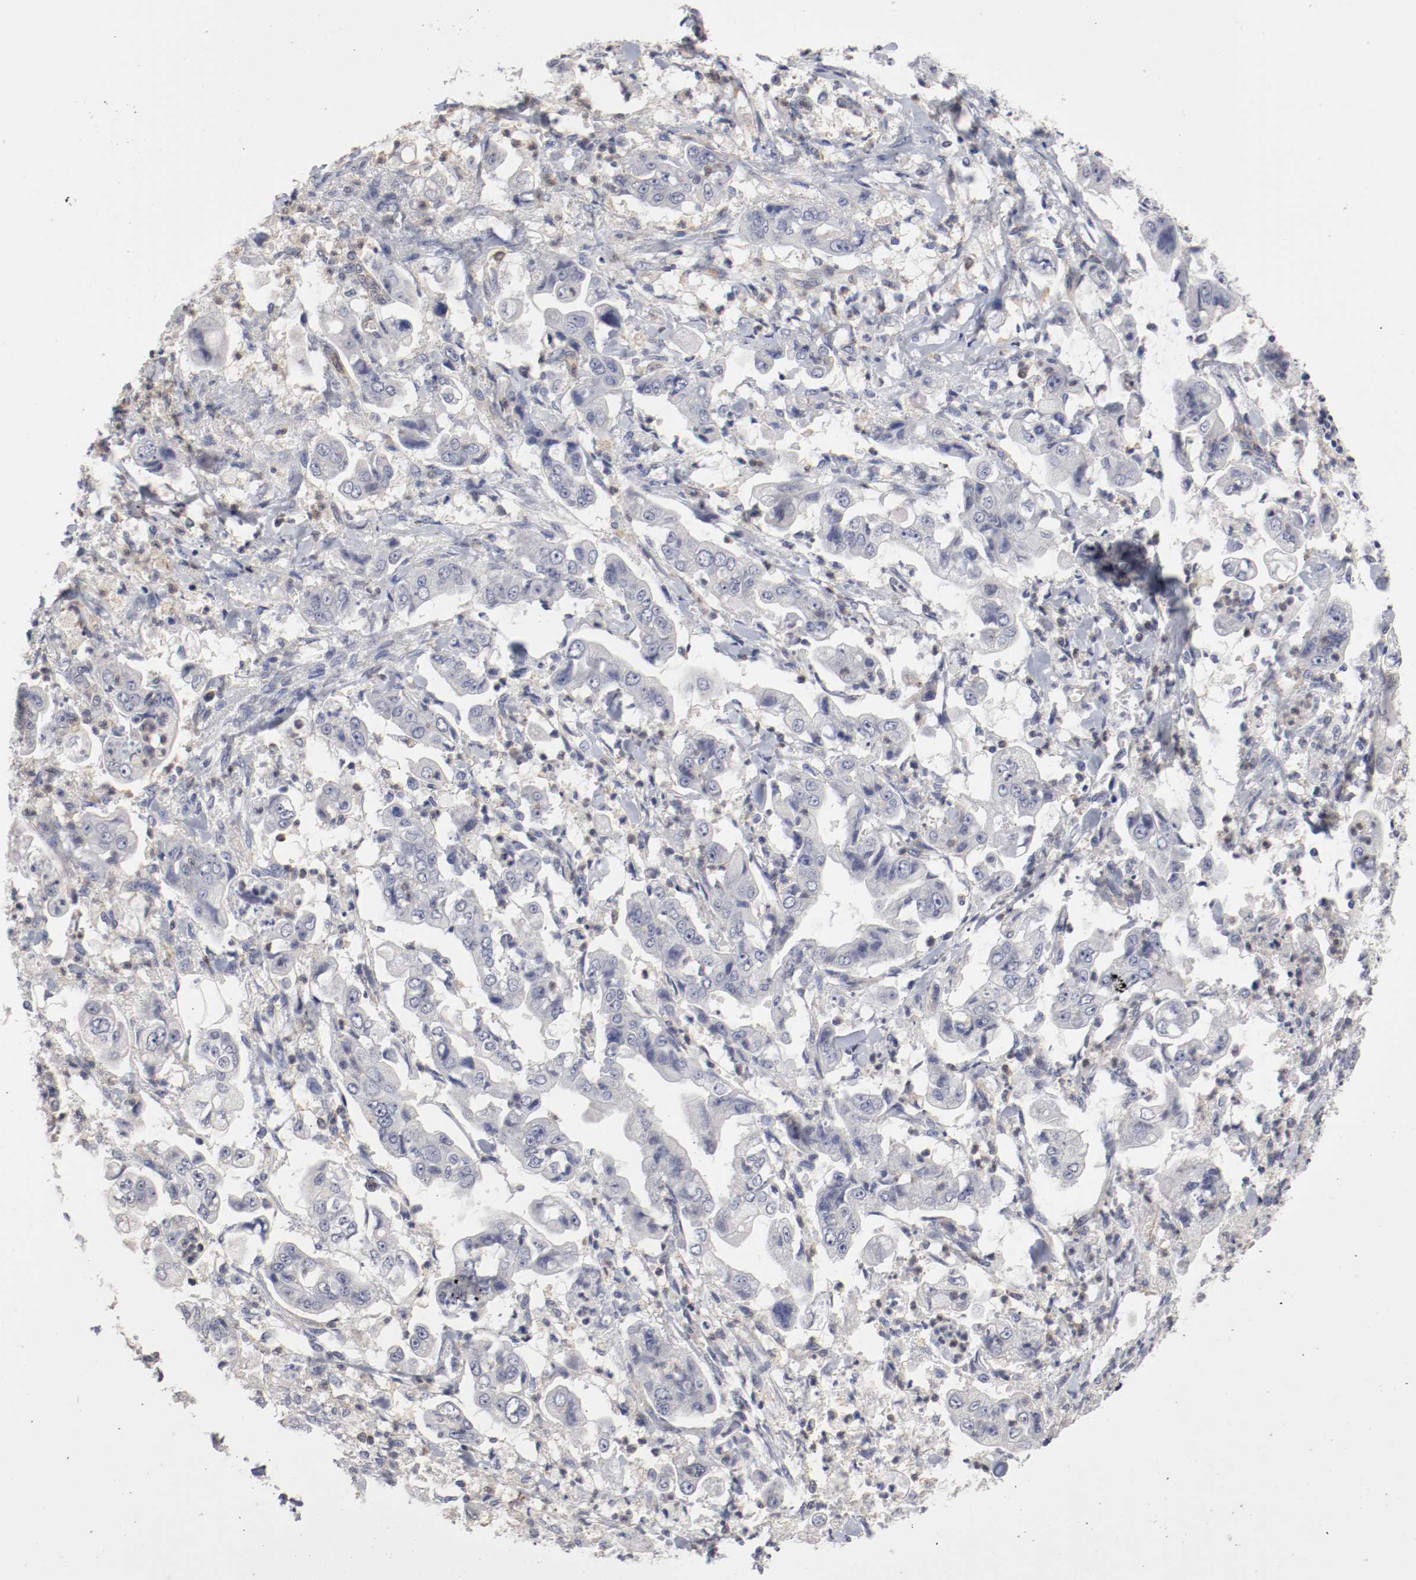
{"staining": {"intensity": "negative", "quantity": "none", "location": "none"}, "tissue": "stomach cancer", "cell_type": "Tumor cells", "image_type": "cancer", "snomed": [{"axis": "morphology", "description": "Adenocarcinoma, NOS"}, {"axis": "topography", "description": "Stomach"}], "caption": "DAB (3,3'-diaminobenzidine) immunohistochemical staining of stomach cancer shows no significant positivity in tumor cells.", "gene": "CBL", "patient": {"sex": "male", "age": 62}}